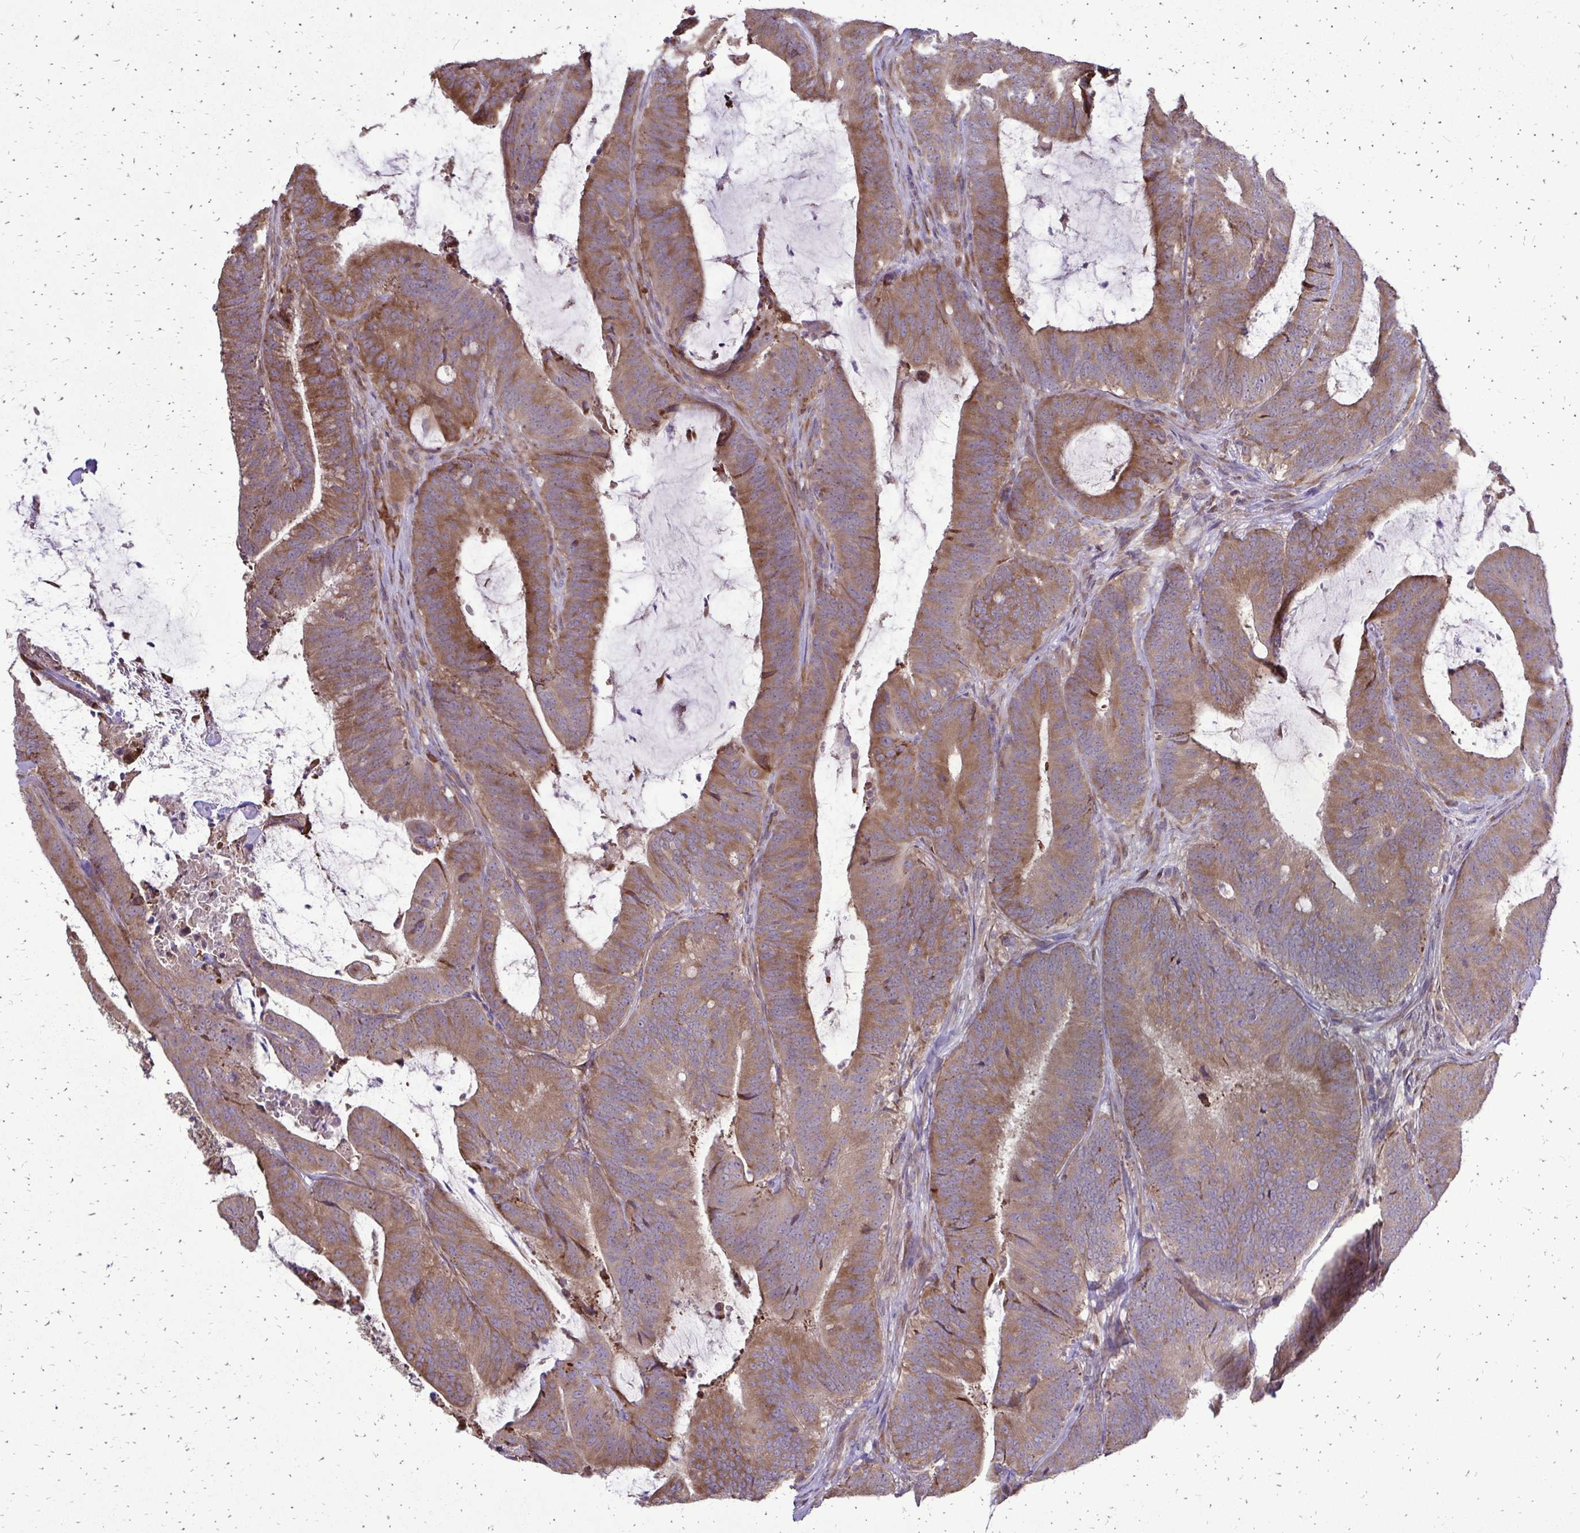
{"staining": {"intensity": "moderate", "quantity": ">75%", "location": "cytoplasmic/membranous"}, "tissue": "colorectal cancer", "cell_type": "Tumor cells", "image_type": "cancer", "snomed": [{"axis": "morphology", "description": "Adenocarcinoma, NOS"}, {"axis": "topography", "description": "Colon"}], "caption": "Immunohistochemistry (DAB) staining of colorectal cancer (adenocarcinoma) shows moderate cytoplasmic/membranous protein expression in approximately >75% of tumor cells. Nuclei are stained in blue.", "gene": "RPS3", "patient": {"sex": "female", "age": 43}}